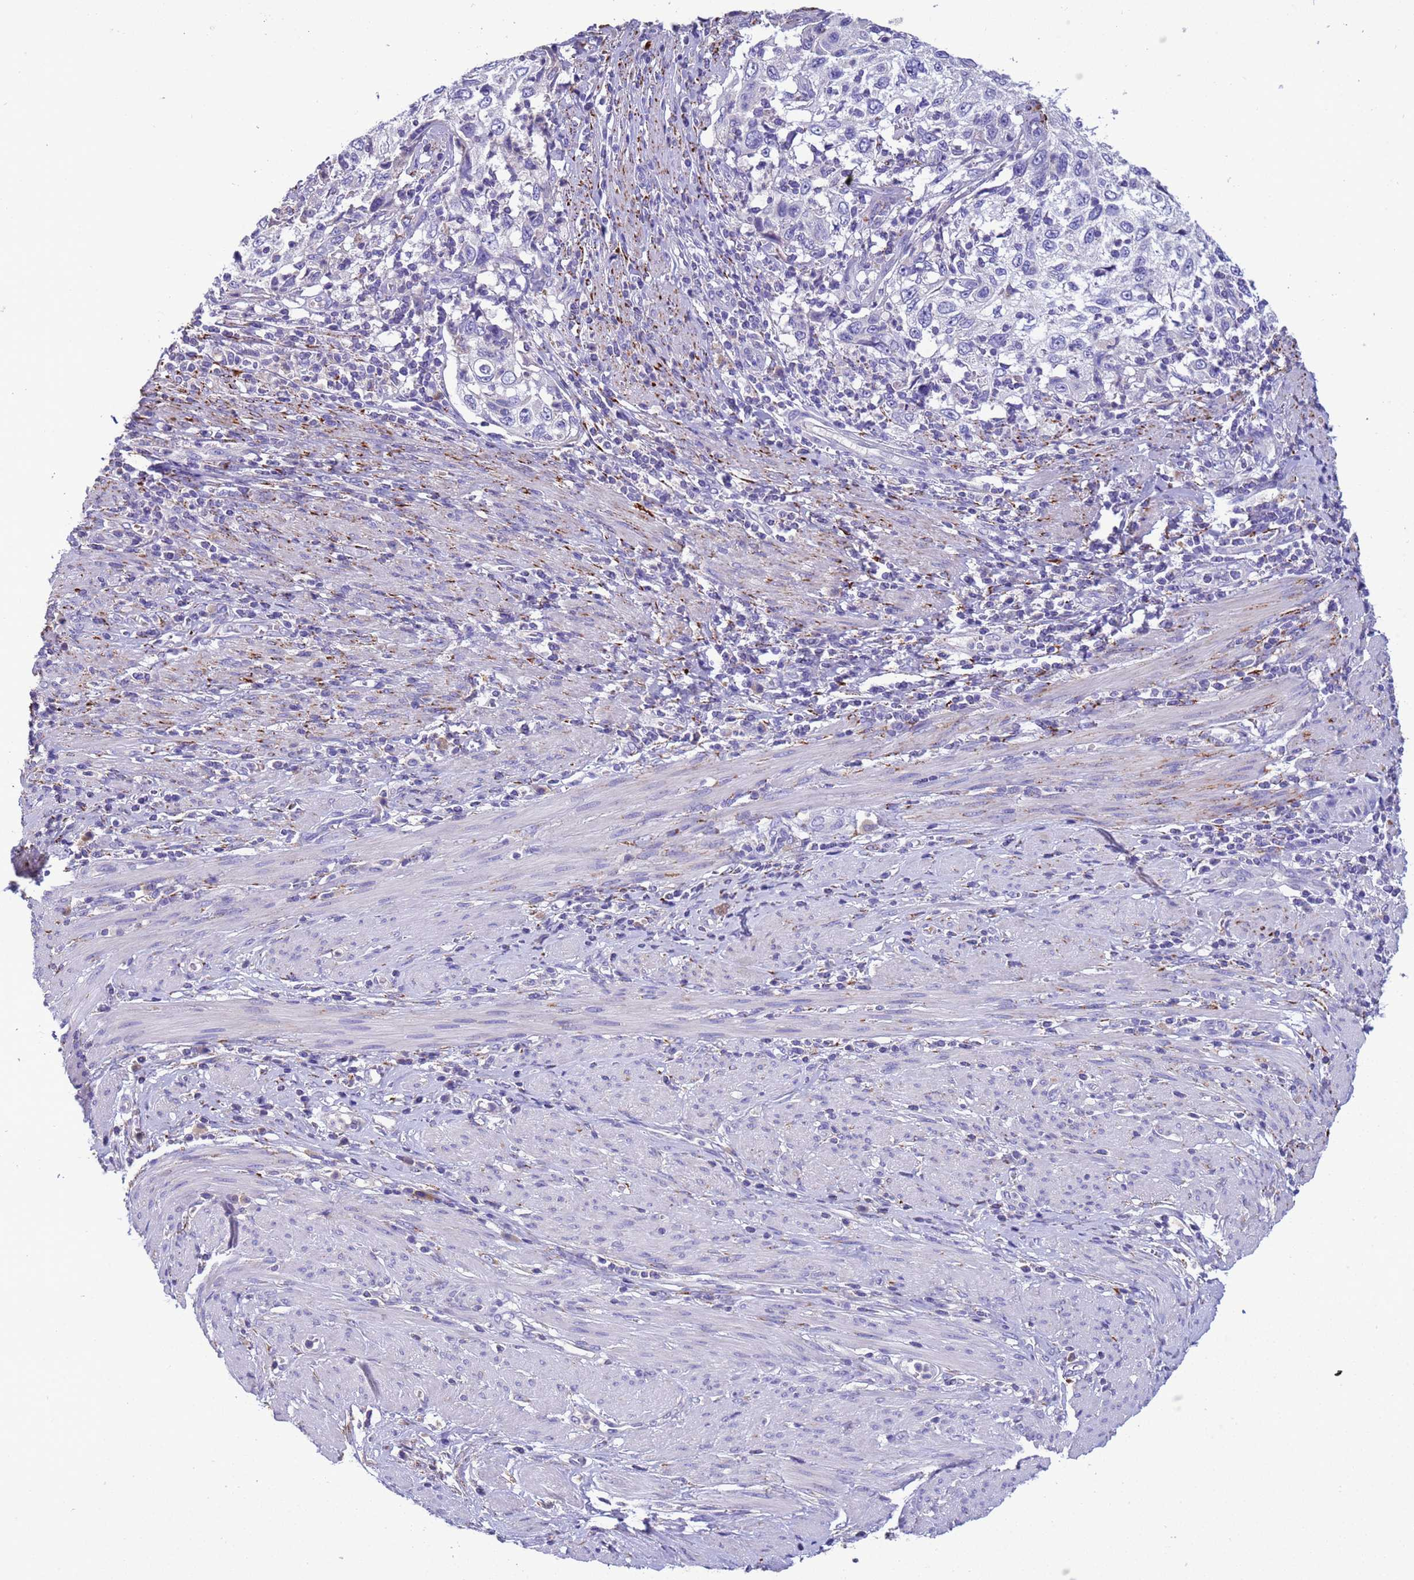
{"staining": {"intensity": "negative", "quantity": "none", "location": "none"}, "tissue": "cervical cancer", "cell_type": "Tumor cells", "image_type": "cancer", "snomed": [{"axis": "morphology", "description": "Squamous cell carcinoma, NOS"}, {"axis": "topography", "description": "Cervix"}], "caption": "This is a micrograph of IHC staining of cervical squamous cell carcinoma, which shows no expression in tumor cells.", "gene": "SLC24A3", "patient": {"sex": "female", "age": 70}}